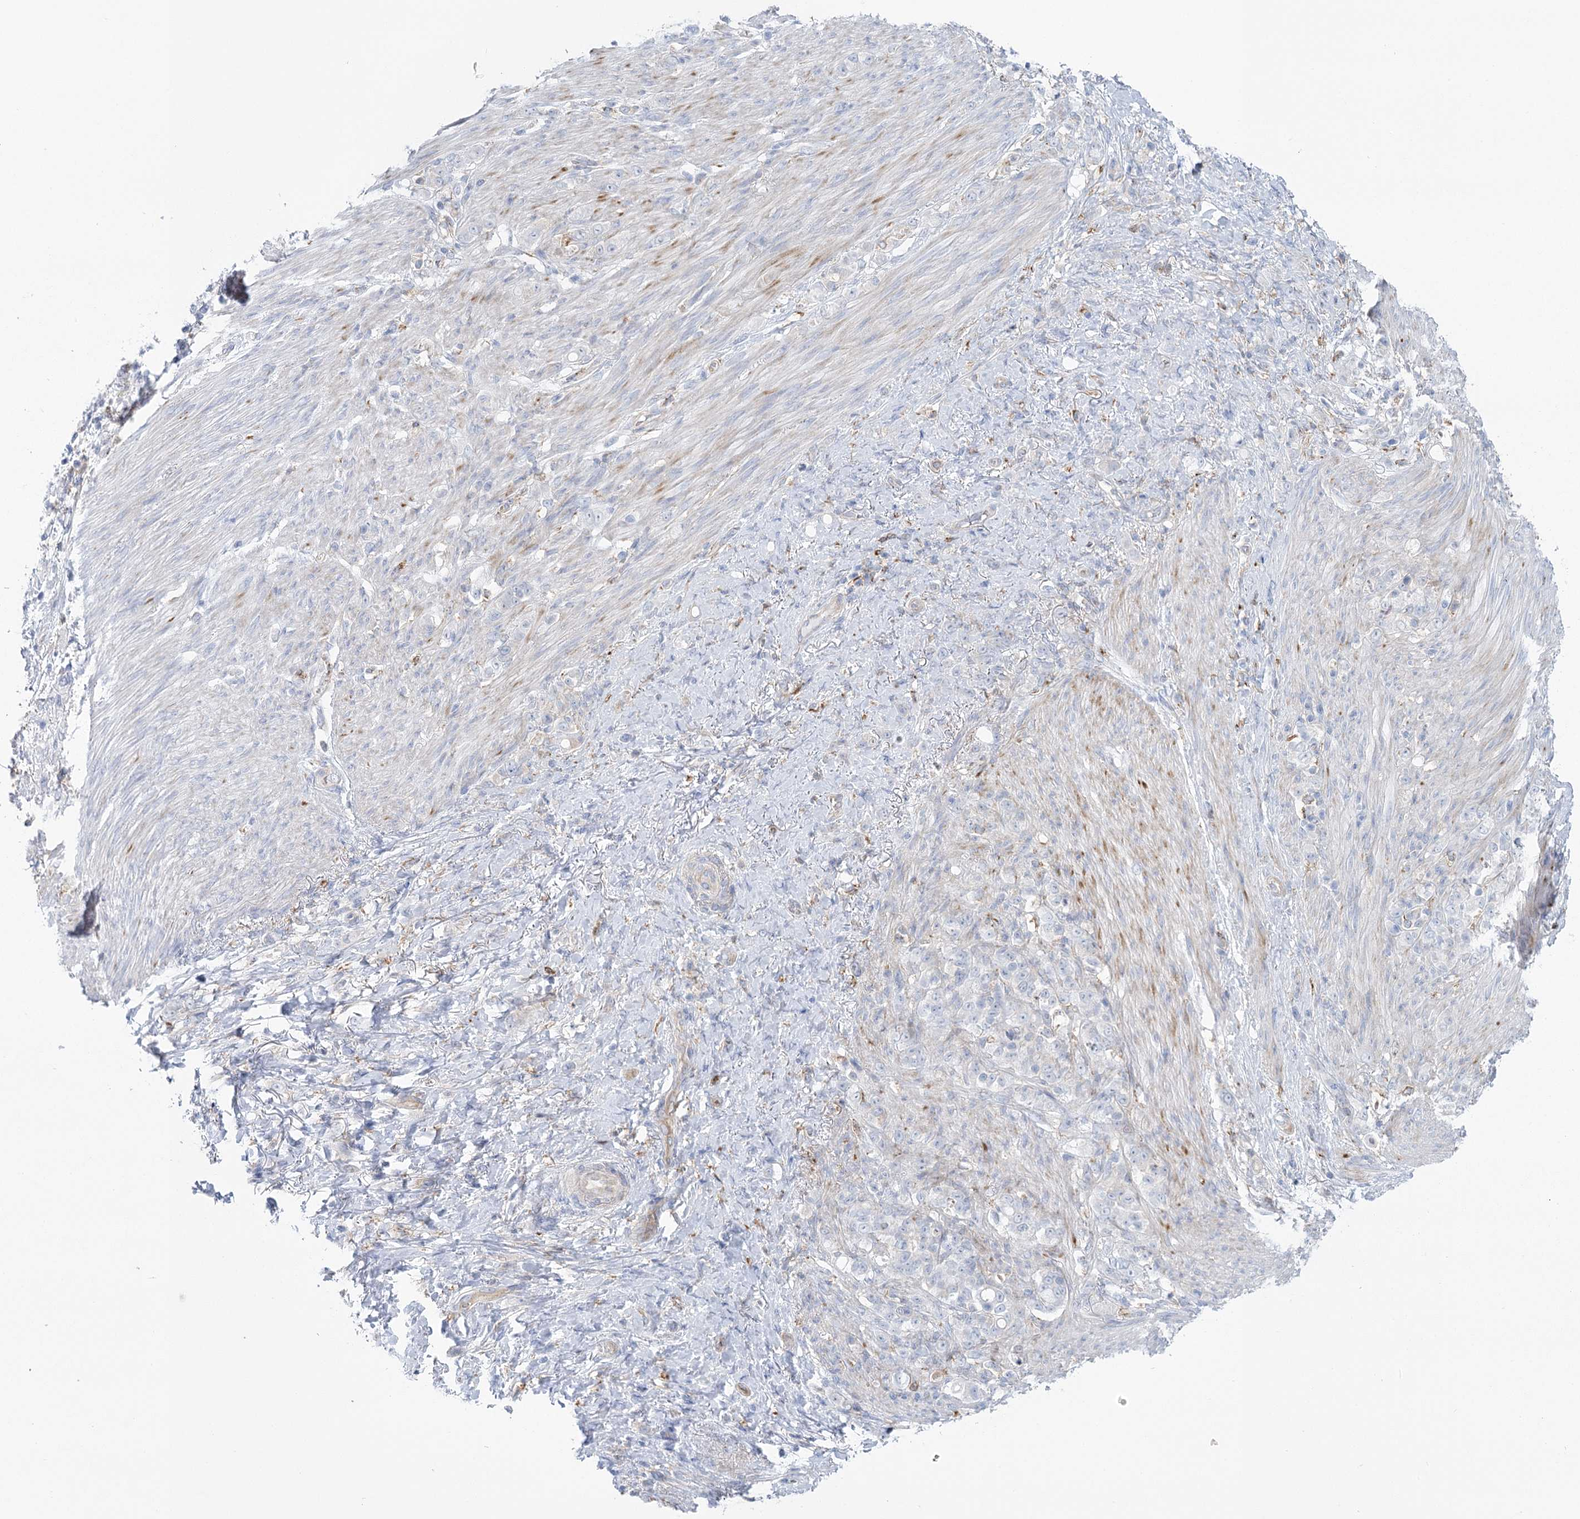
{"staining": {"intensity": "negative", "quantity": "none", "location": "none"}, "tissue": "stomach cancer", "cell_type": "Tumor cells", "image_type": "cancer", "snomed": [{"axis": "morphology", "description": "Adenocarcinoma, NOS"}, {"axis": "topography", "description": "Stomach"}], "caption": "The micrograph exhibits no staining of tumor cells in stomach cancer (adenocarcinoma).", "gene": "CCDC88A", "patient": {"sex": "female", "age": 79}}